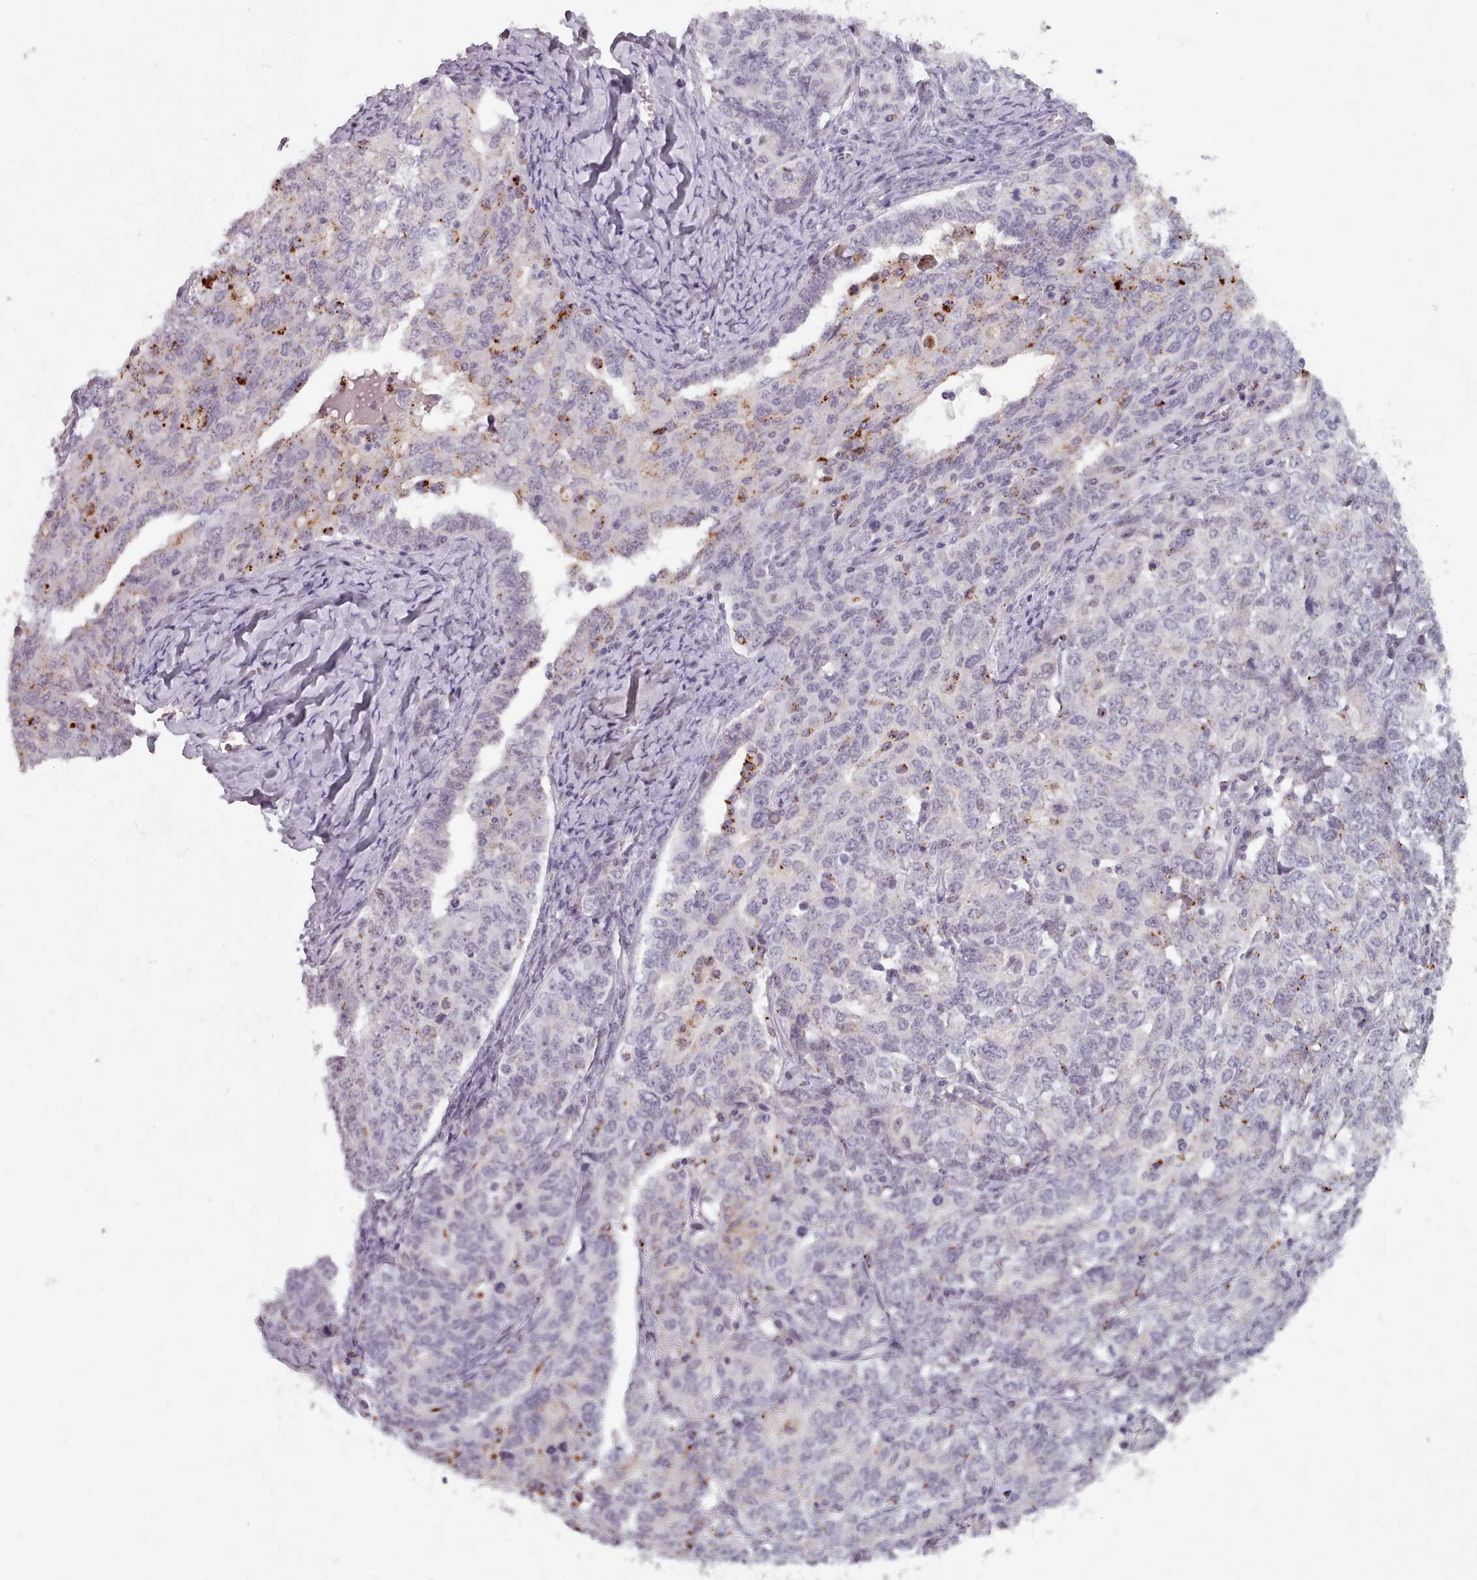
{"staining": {"intensity": "weak", "quantity": "<25%", "location": "cytoplasmic/membranous"}, "tissue": "ovarian cancer", "cell_type": "Tumor cells", "image_type": "cancer", "snomed": [{"axis": "morphology", "description": "Carcinoma, endometroid"}, {"axis": "topography", "description": "Ovary"}], "caption": "IHC of human ovarian cancer displays no expression in tumor cells.", "gene": "PBX4", "patient": {"sex": "female", "age": 62}}